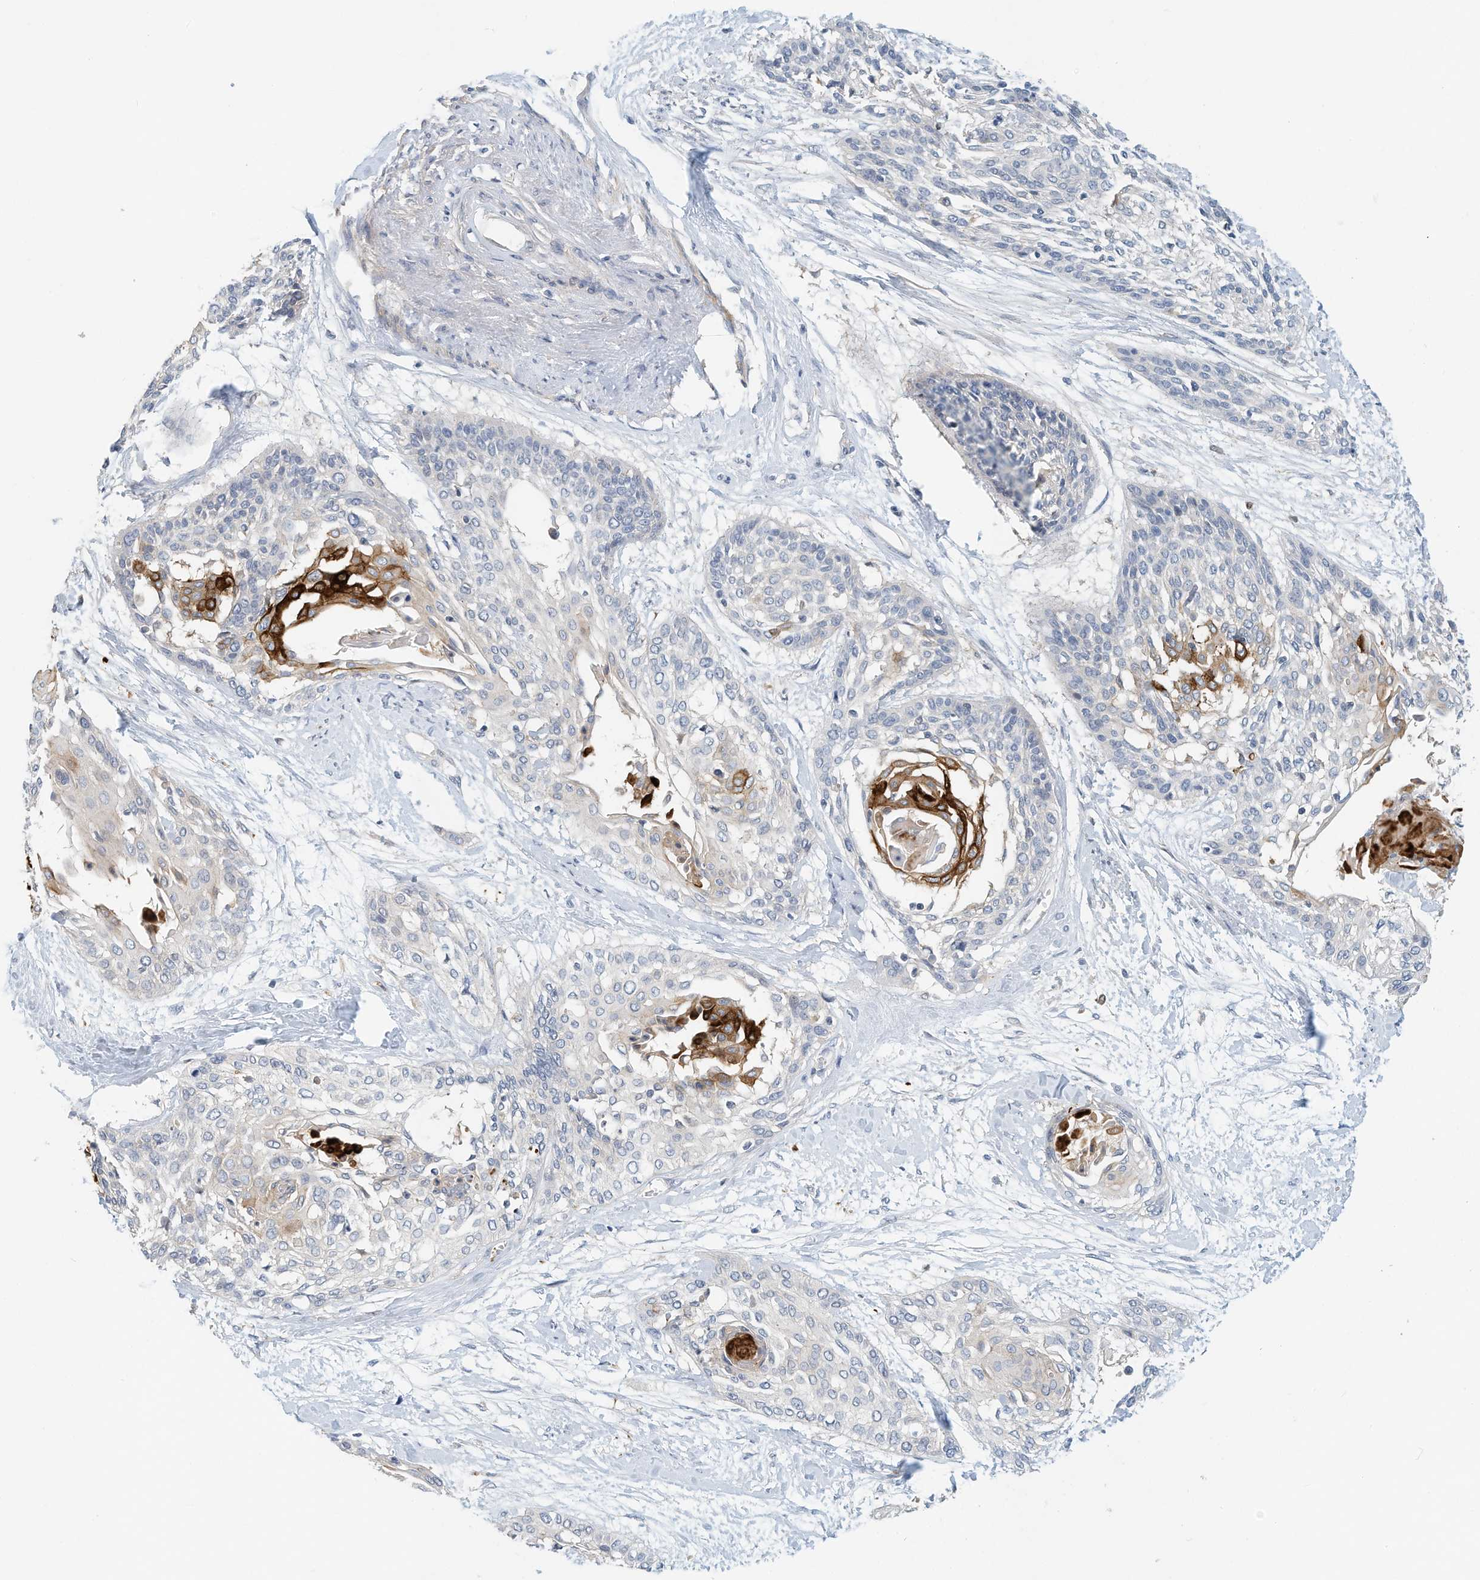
{"staining": {"intensity": "strong", "quantity": "<25%", "location": "cytoplasmic/membranous"}, "tissue": "cervical cancer", "cell_type": "Tumor cells", "image_type": "cancer", "snomed": [{"axis": "morphology", "description": "Squamous cell carcinoma, NOS"}, {"axis": "topography", "description": "Cervix"}], "caption": "A photomicrograph of cervical squamous cell carcinoma stained for a protein demonstrates strong cytoplasmic/membranous brown staining in tumor cells.", "gene": "MICAL1", "patient": {"sex": "female", "age": 57}}